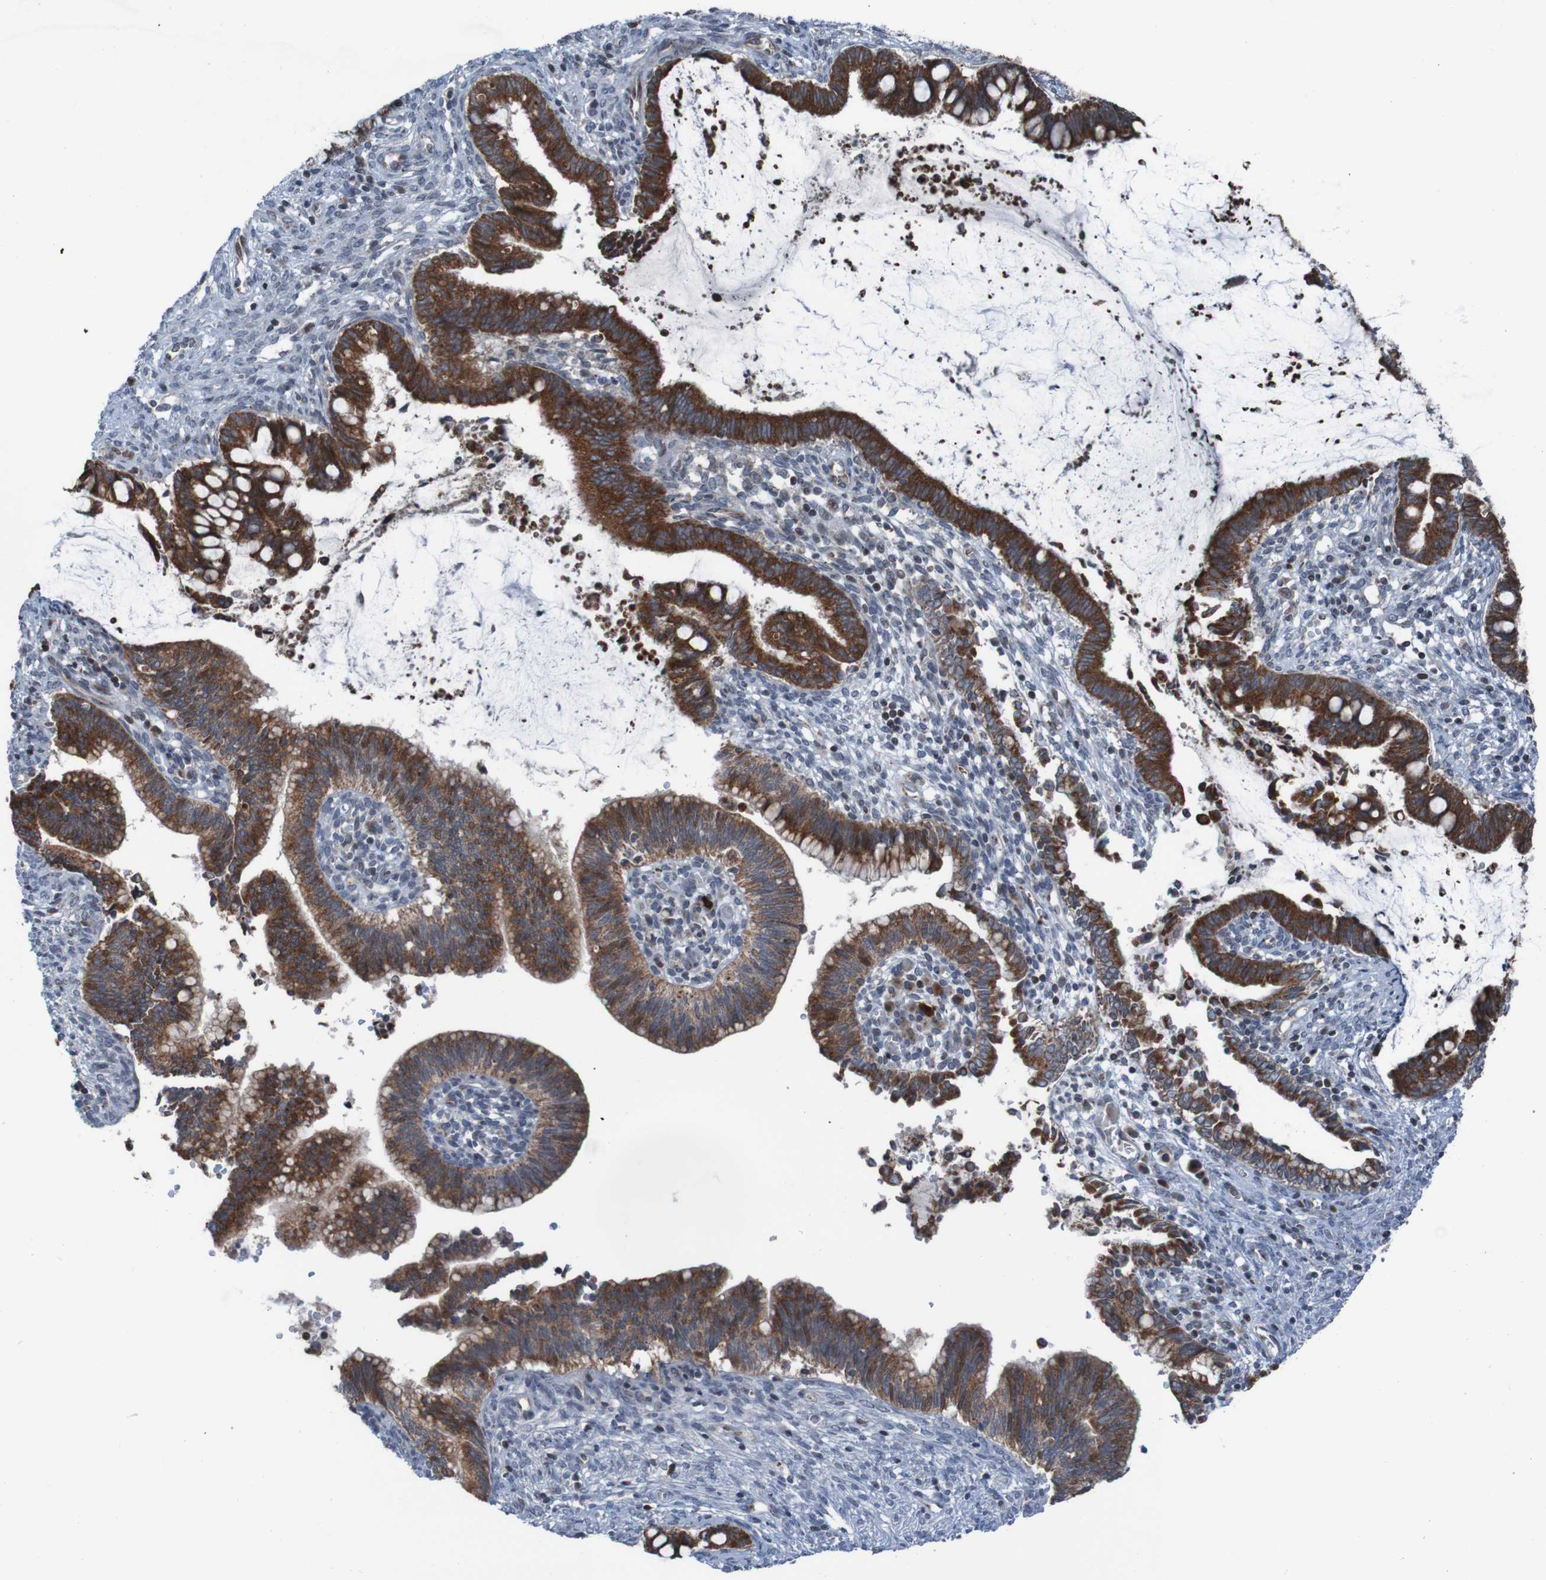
{"staining": {"intensity": "strong", "quantity": ">75%", "location": "cytoplasmic/membranous"}, "tissue": "cervical cancer", "cell_type": "Tumor cells", "image_type": "cancer", "snomed": [{"axis": "morphology", "description": "Adenocarcinoma, NOS"}, {"axis": "topography", "description": "Cervix"}], "caption": "Human cervical adenocarcinoma stained for a protein (brown) displays strong cytoplasmic/membranous positive staining in approximately >75% of tumor cells.", "gene": "UNG", "patient": {"sex": "female", "age": 44}}